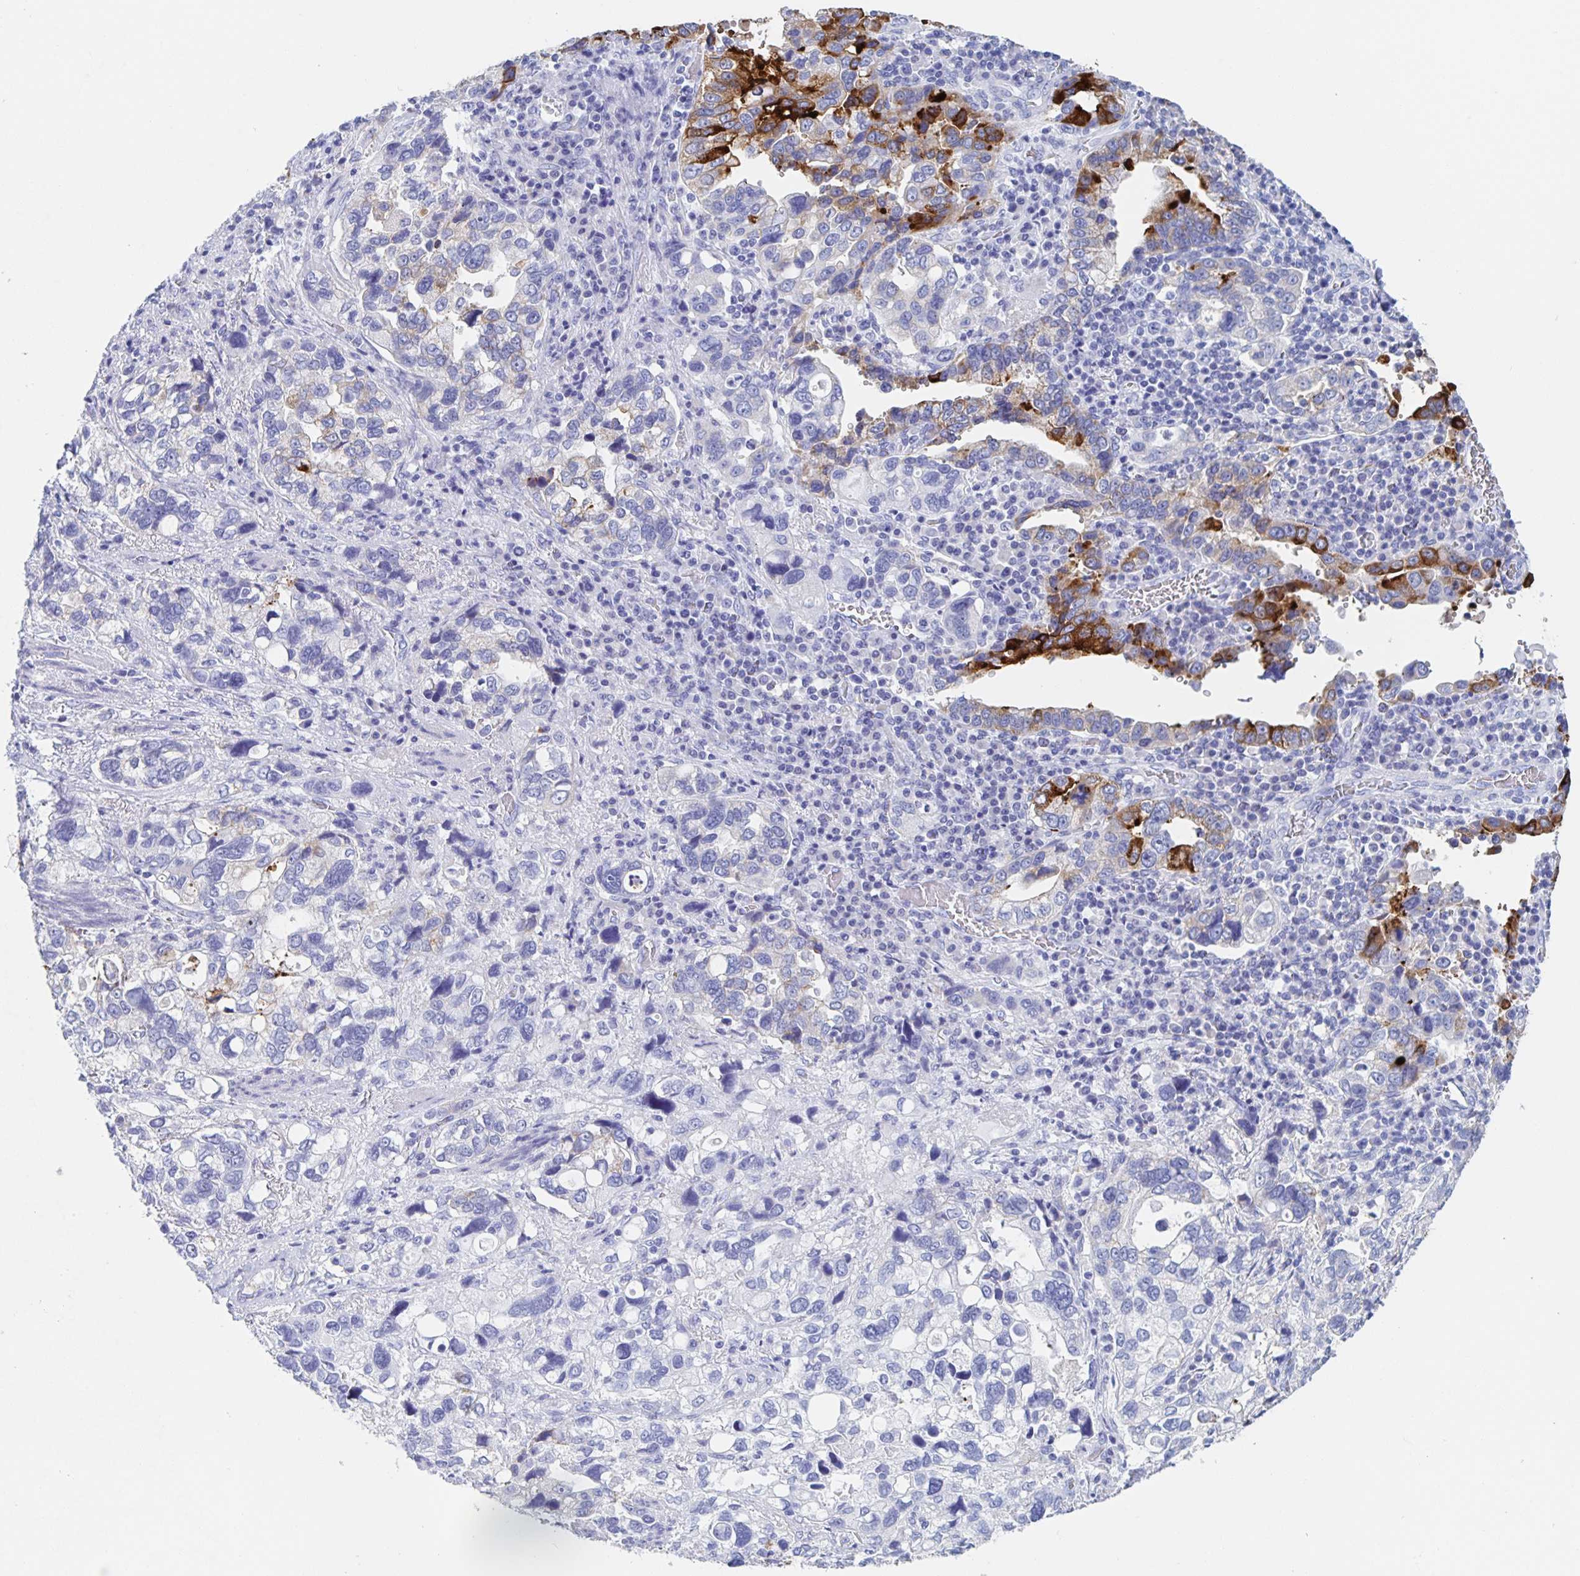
{"staining": {"intensity": "negative", "quantity": "none", "location": "none"}, "tissue": "stomach cancer", "cell_type": "Tumor cells", "image_type": "cancer", "snomed": [{"axis": "morphology", "description": "Adenocarcinoma, NOS"}, {"axis": "topography", "description": "Stomach, upper"}], "caption": "This is an immunohistochemistry (IHC) histopathology image of human stomach cancer (adenocarcinoma). There is no expression in tumor cells.", "gene": "DMBT1", "patient": {"sex": "female", "age": 81}}